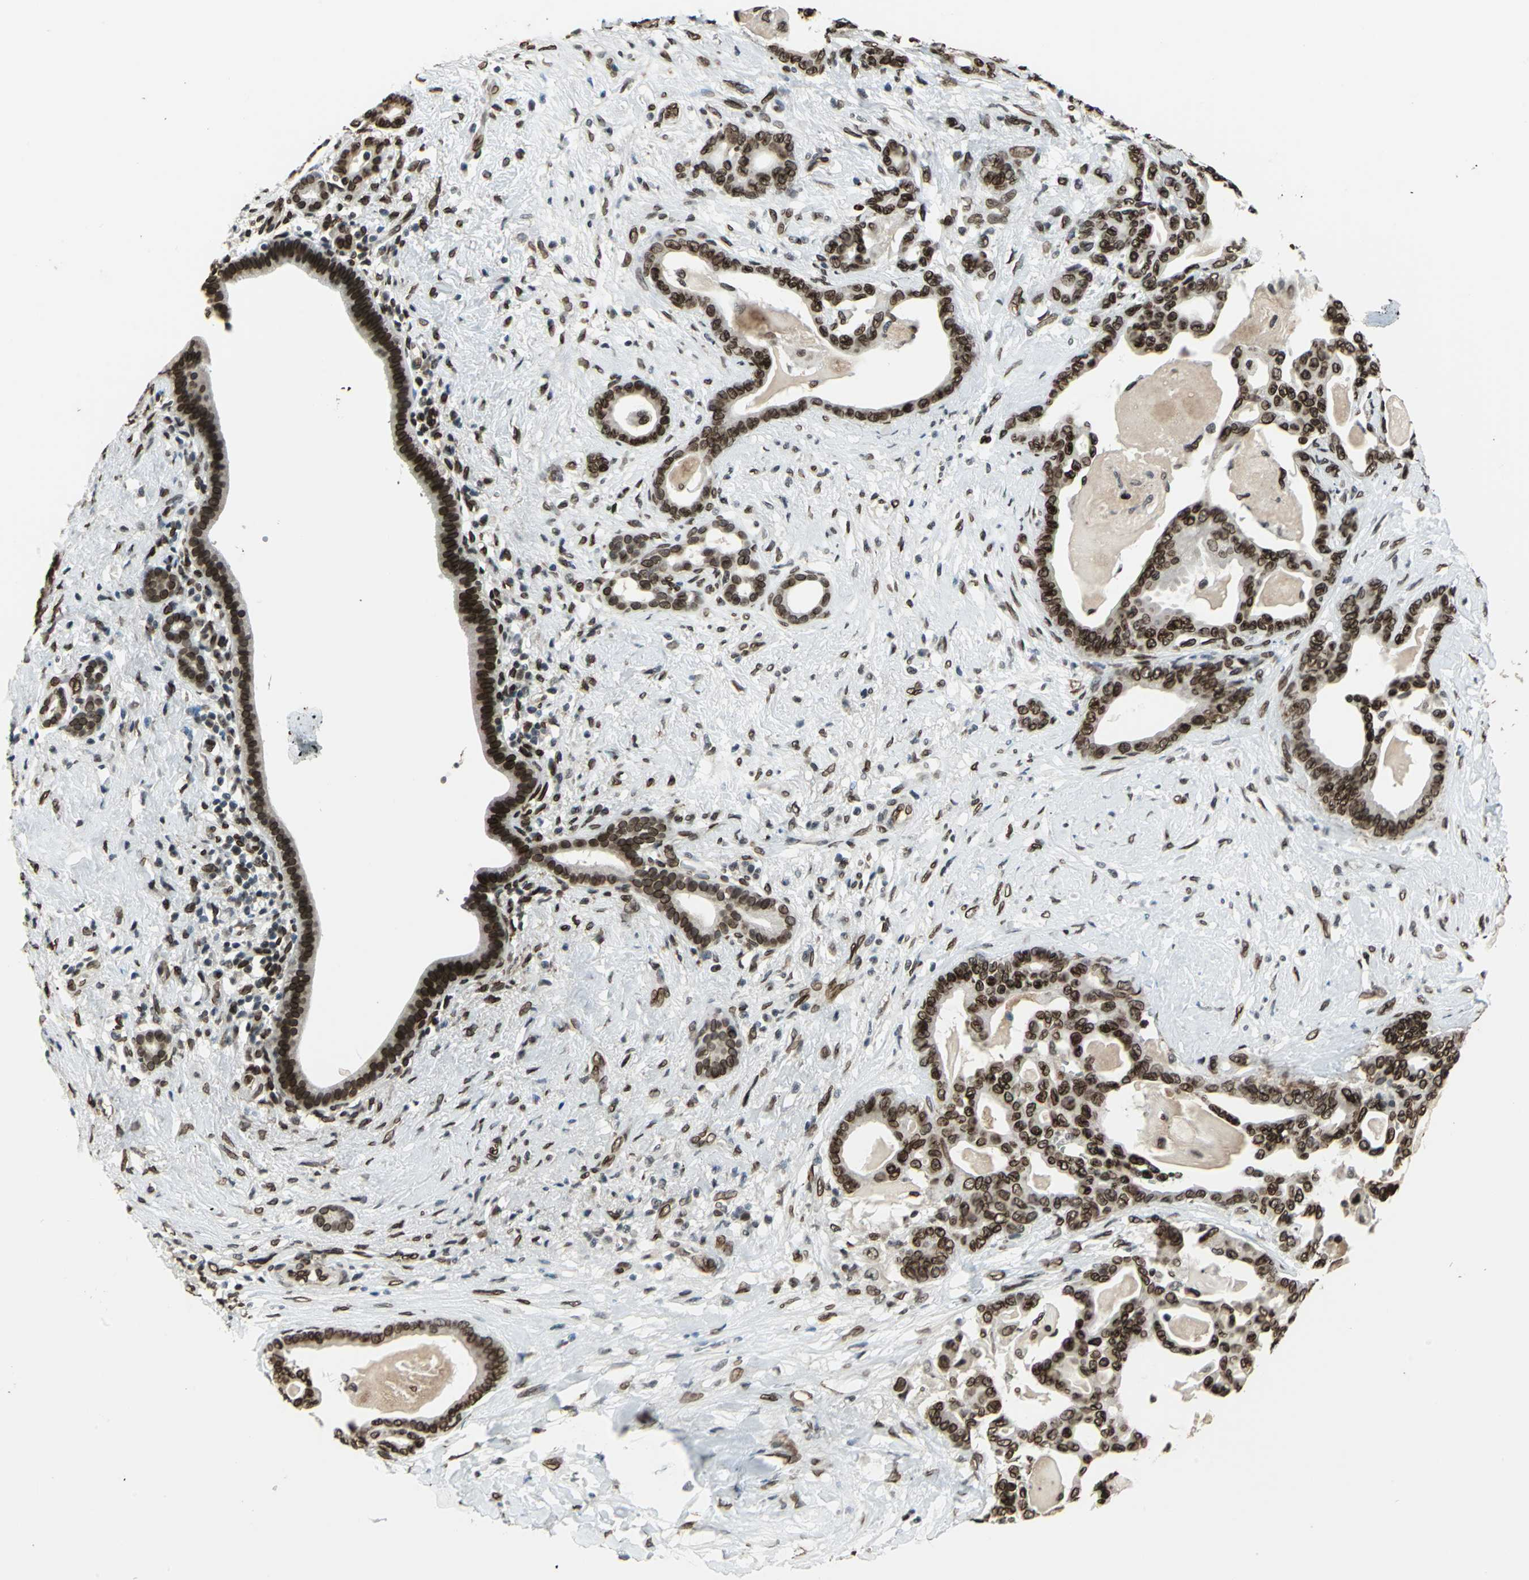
{"staining": {"intensity": "strong", "quantity": ">75%", "location": "cytoplasmic/membranous,nuclear"}, "tissue": "pancreatic cancer", "cell_type": "Tumor cells", "image_type": "cancer", "snomed": [{"axis": "morphology", "description": "Adenocarcinoma, NOS"}, {"axis": "topography", "description": "Pancreas"}], "caption": "Strong cytoplasmic/membranous and nuclear protein staining is seen in approximately >75% of tumor cells in adenocarcinoma (pancreatic).", "gene": "ISY1", "patient": {"sex": "male", "age": 63}}